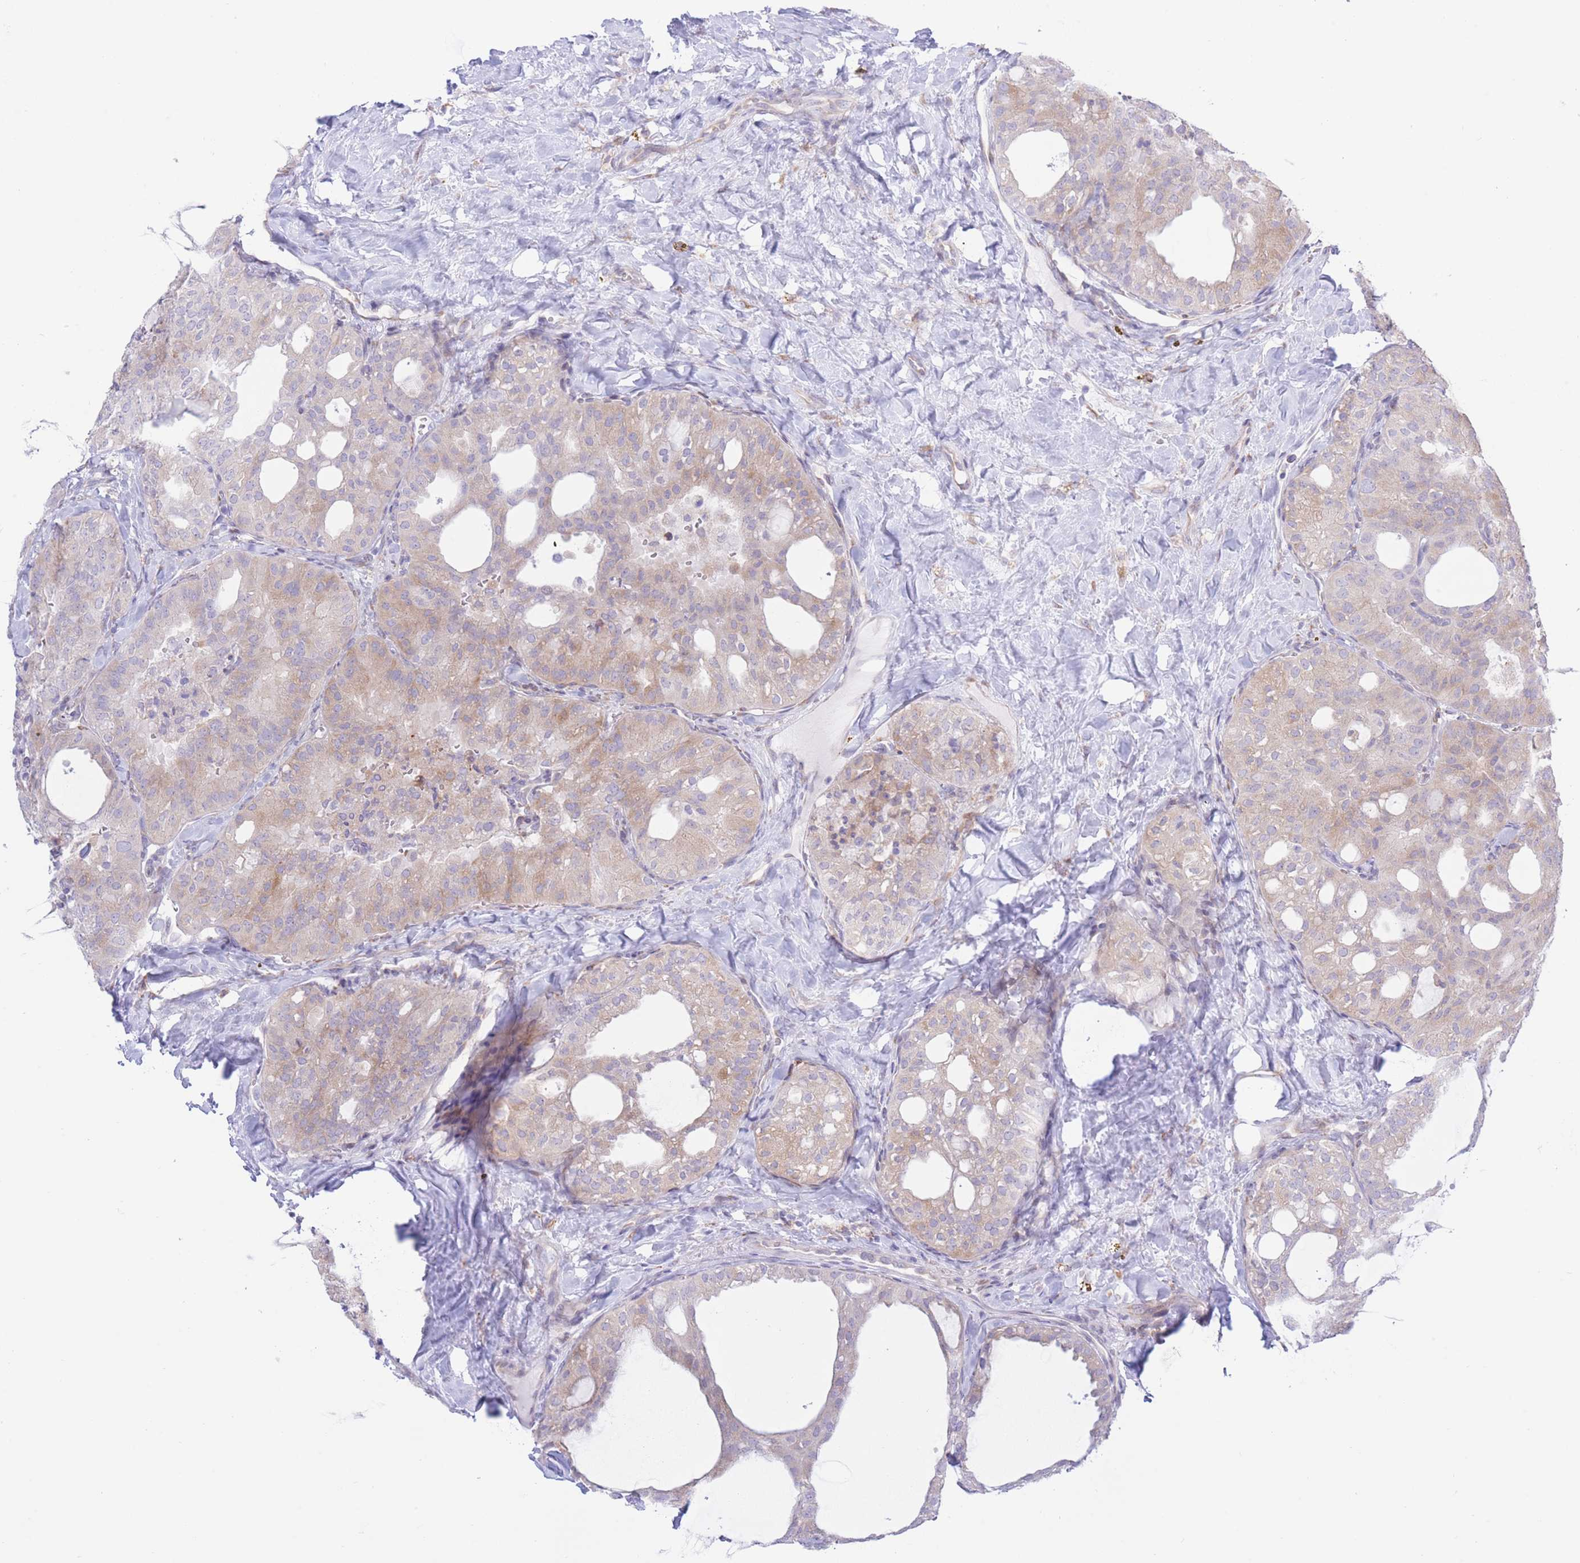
{"staining": {"intensity": "weak", "quantity": "25%-75%", "location": "cytoplasmic/membranous"}, "tissue": "thyroid cancer", "cell_type": "Tumor cells", "image_type": "cancer", "snomed": [{"axis": "morphology", "description": "Follicular adenoma carcinoma, NOS"}, {"axis": "topography", "description": "Thyroid gland"}], "caption": "Immunohistochemistry photomicrograph of neoplastic tissue: human follicular adenoma carcinoma (thyroid) stained using immunohistochemistry (IHC) reveals low levels of weak protein expression localized specifically in the cytoplasmic/membranous of tumor cells, appearing as a cytoplasmic/membranous brown color.", "gene": "MYDGF", "patient": {"sex": "male", "age": 75}}